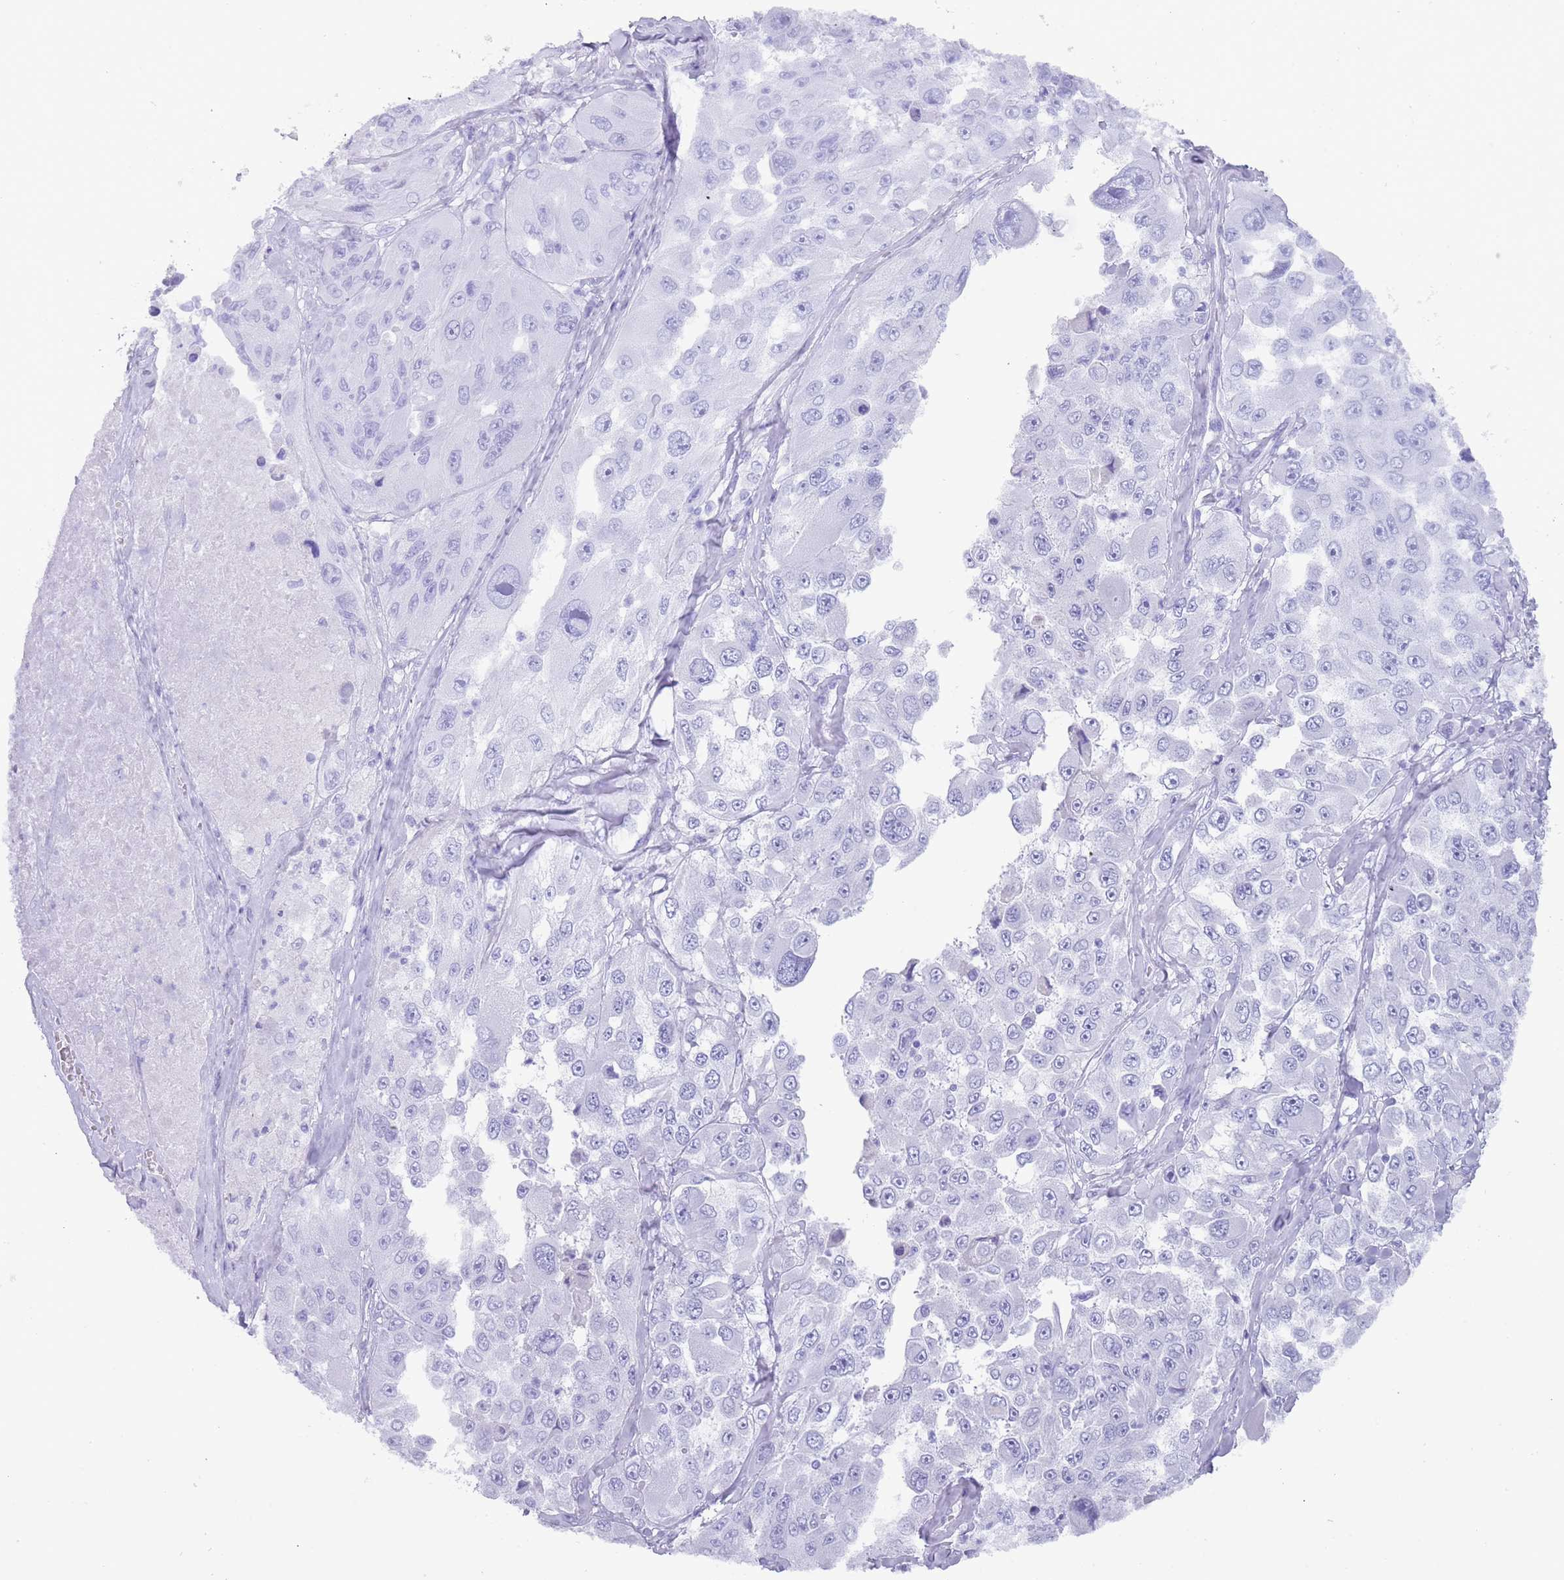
{"staining": {"intensity": "negative", "quantity": "none", "location": "none"}, "tissue": "melanoma", "cell_type": "Tumor cells", "image_type": "cancer", "snomed": [{"axis": "morphology", "description": "Malignant melanoma, Metastatic site"}, {"axis": "topography", "description": "Lymph node"}], "caption": "DAB immunohistochemical staining of melanoma displays no significant expression in tumor cells.", "gene": "MYADML2", "patient": {"sex": "male", "age": 62}}